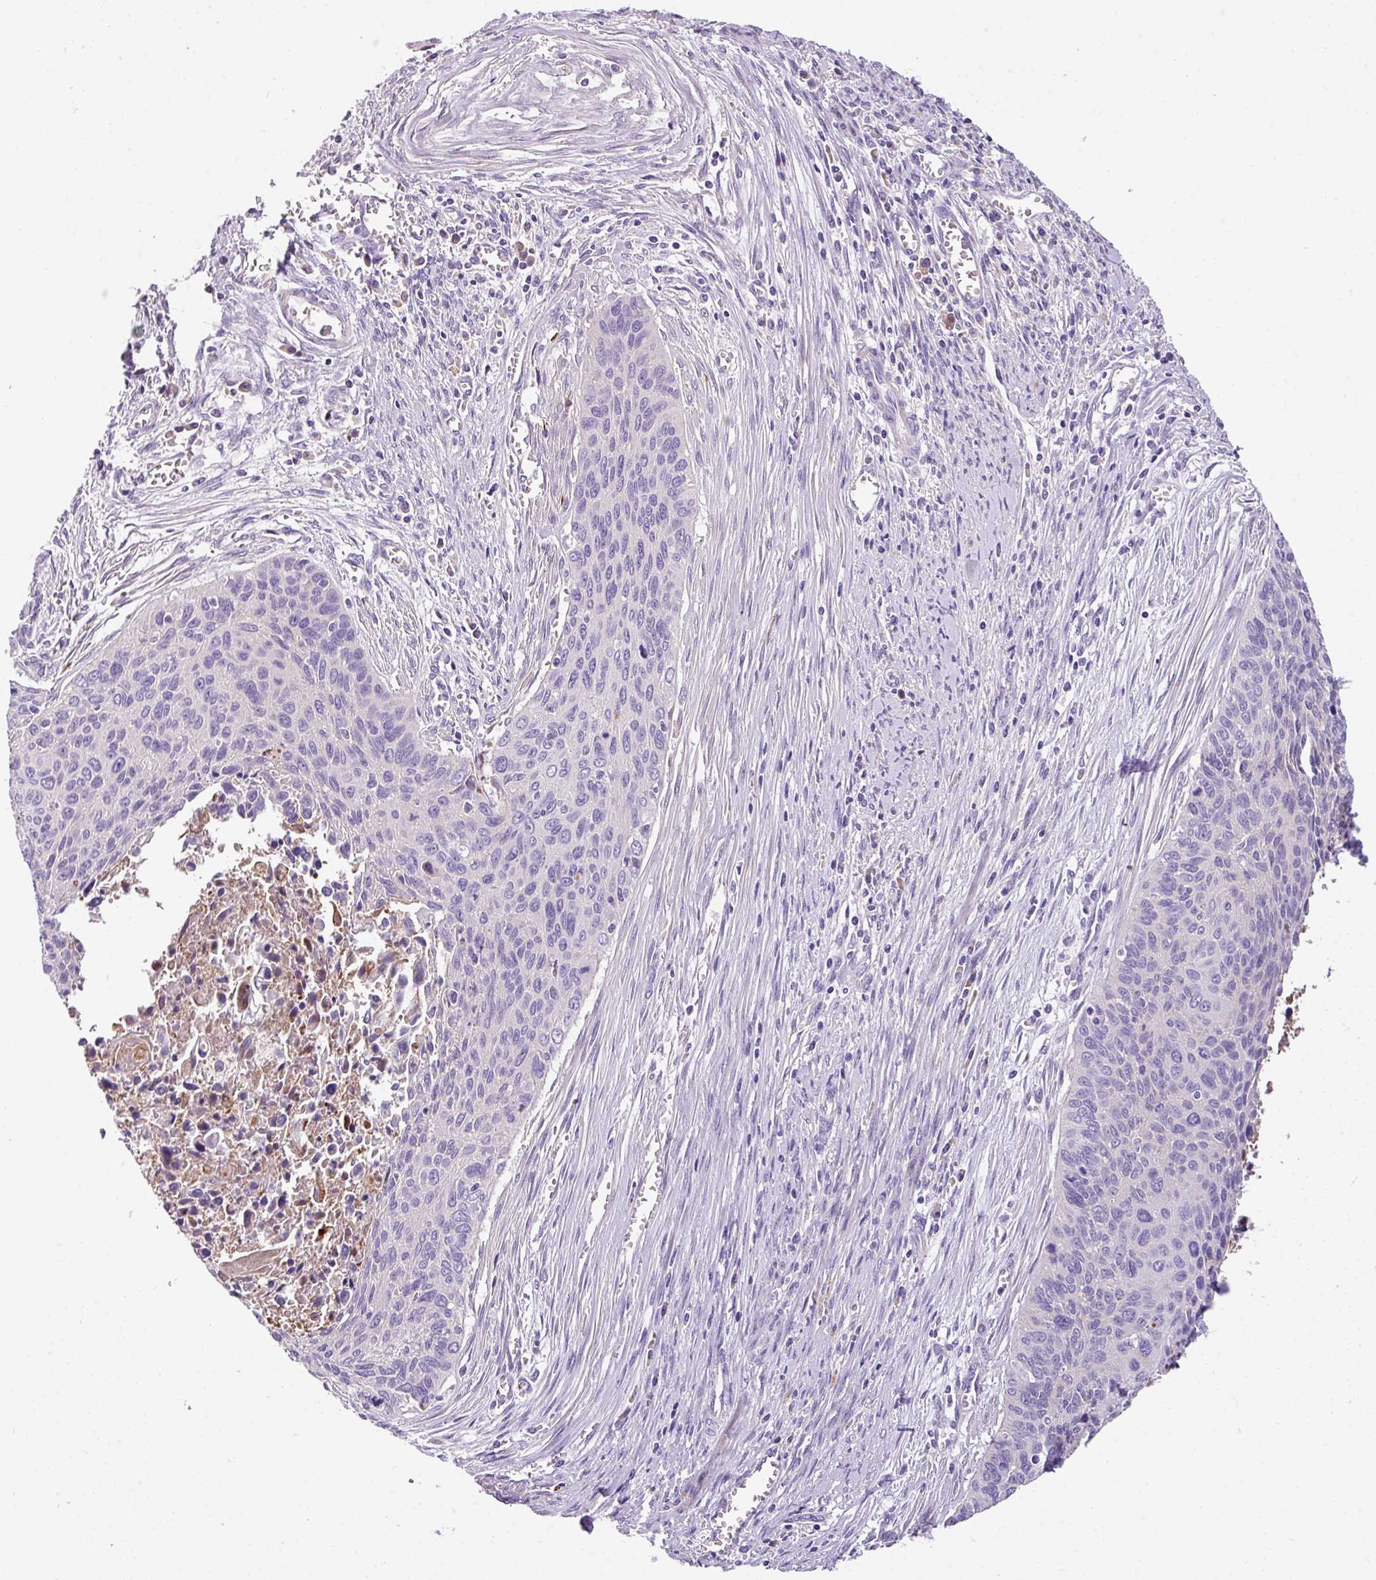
{"staining": {"intensity": "negative", "quantity": "none", "location": "none"}, "tissue": "cervical cancer", "cell_type": "Tumor cells", "image_type": "cancer", "snomed": [{"axis": "morphology", "description": "Squamous cell carcinoma, NOS"}, {"axis": "topography", "description": "Cervix"}], "caption": "A high-resolution histopathology image shows immunohistochemistry staining of cervical cancer, which reveals no significant expression in tumor cells. (DAB immunohistochemistry visualized using brightfield microscopy, high magnification).", "gene": "ANXA2R", "patient": {"sex": "female", "age": 55}}